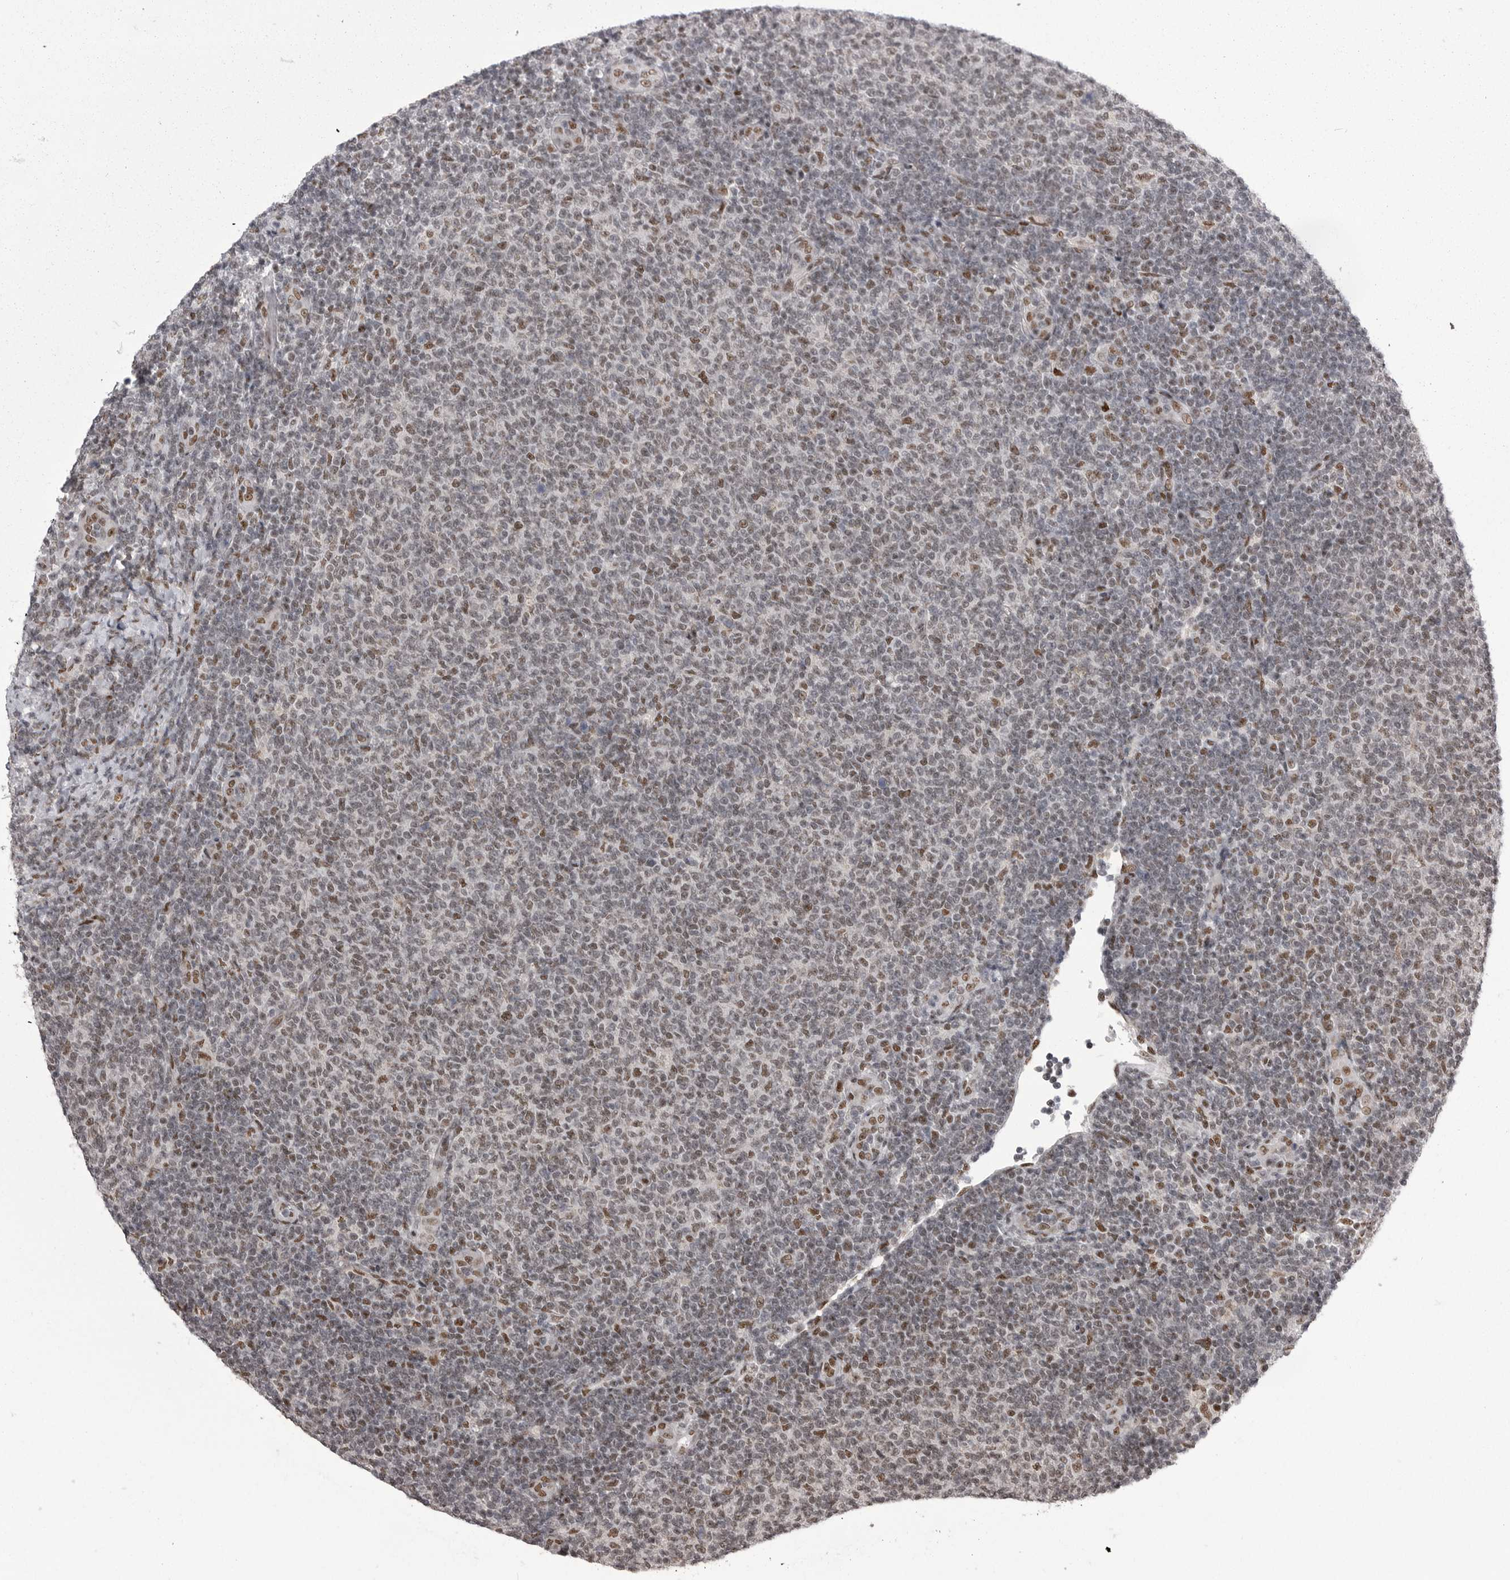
{"staining": {"intensity": "moderate", "quantity": "25%-75%", "location": "nuclear"}, "tissue": "lymphoma", "cell_type": "Tumor cells", "image_type": "cancer", "snomed": [{"axis": "morphology", "description": "Malignant lymphoma, non-Hodgkin's type, Low grade"}, {"axis": "topography", "description": "Lymph node"}], "caption": "A micrograph of human lymphoma stained for a protein displays moderate nuclear brown staining in tumor cells.", "gene": "MEPCE", "patient": {"sex": "male", "age": 66}}